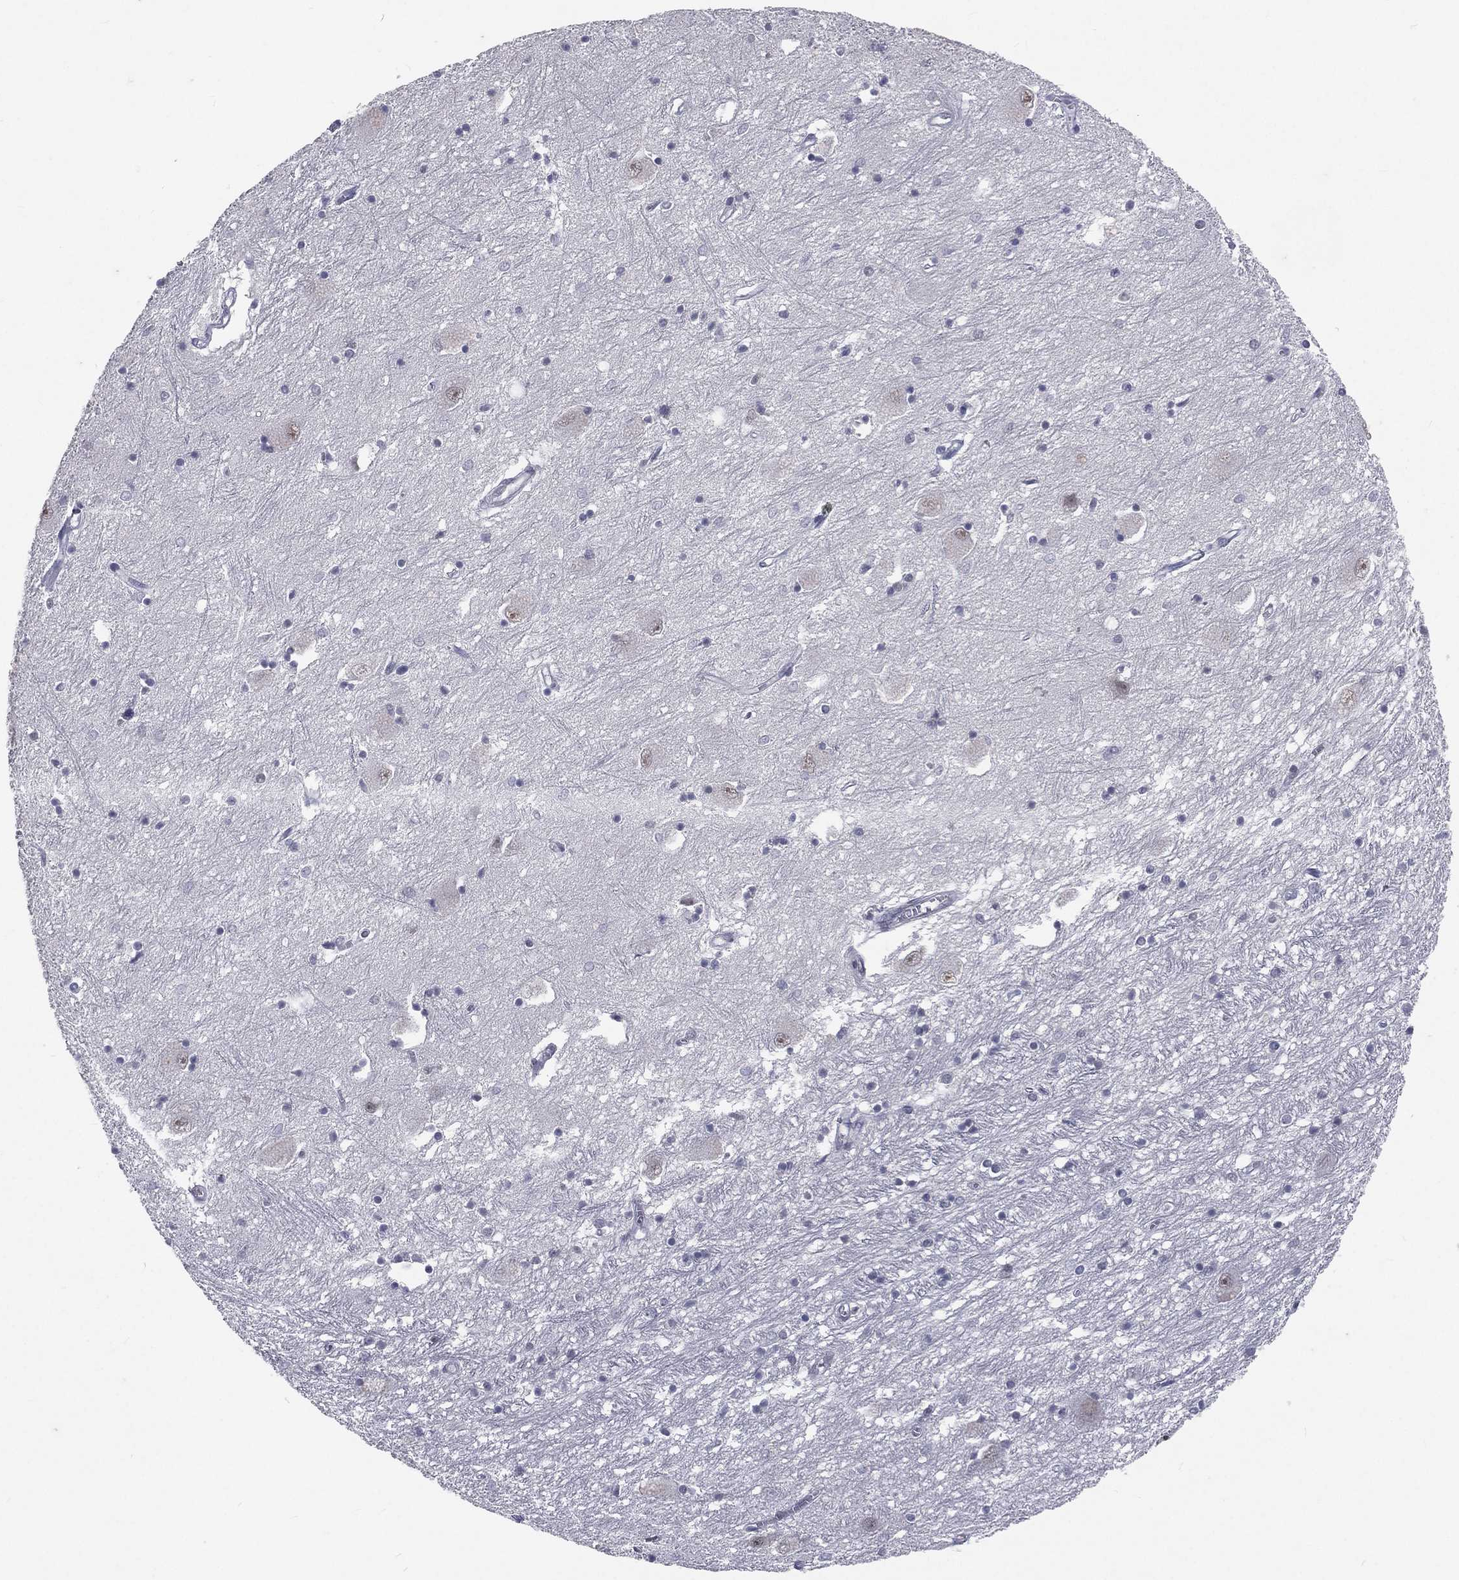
{"staining": {"intensity": "negative", "quantity": "none", "location": "none"}, "tissue": "caudate", "cell_type": "Glial cells", "image_type": "normal", "snomed": [{"axis": "morphology", "description": "Normal tissue, NOS"}, {"axis": "topography", "description": "Lateral ventricle wall"}], "caption": "IHC of unremarkable caudate exhibits no expression in glial cells.", "gene": "MORC2", "patient": {"sex": "male", "age": 54}}